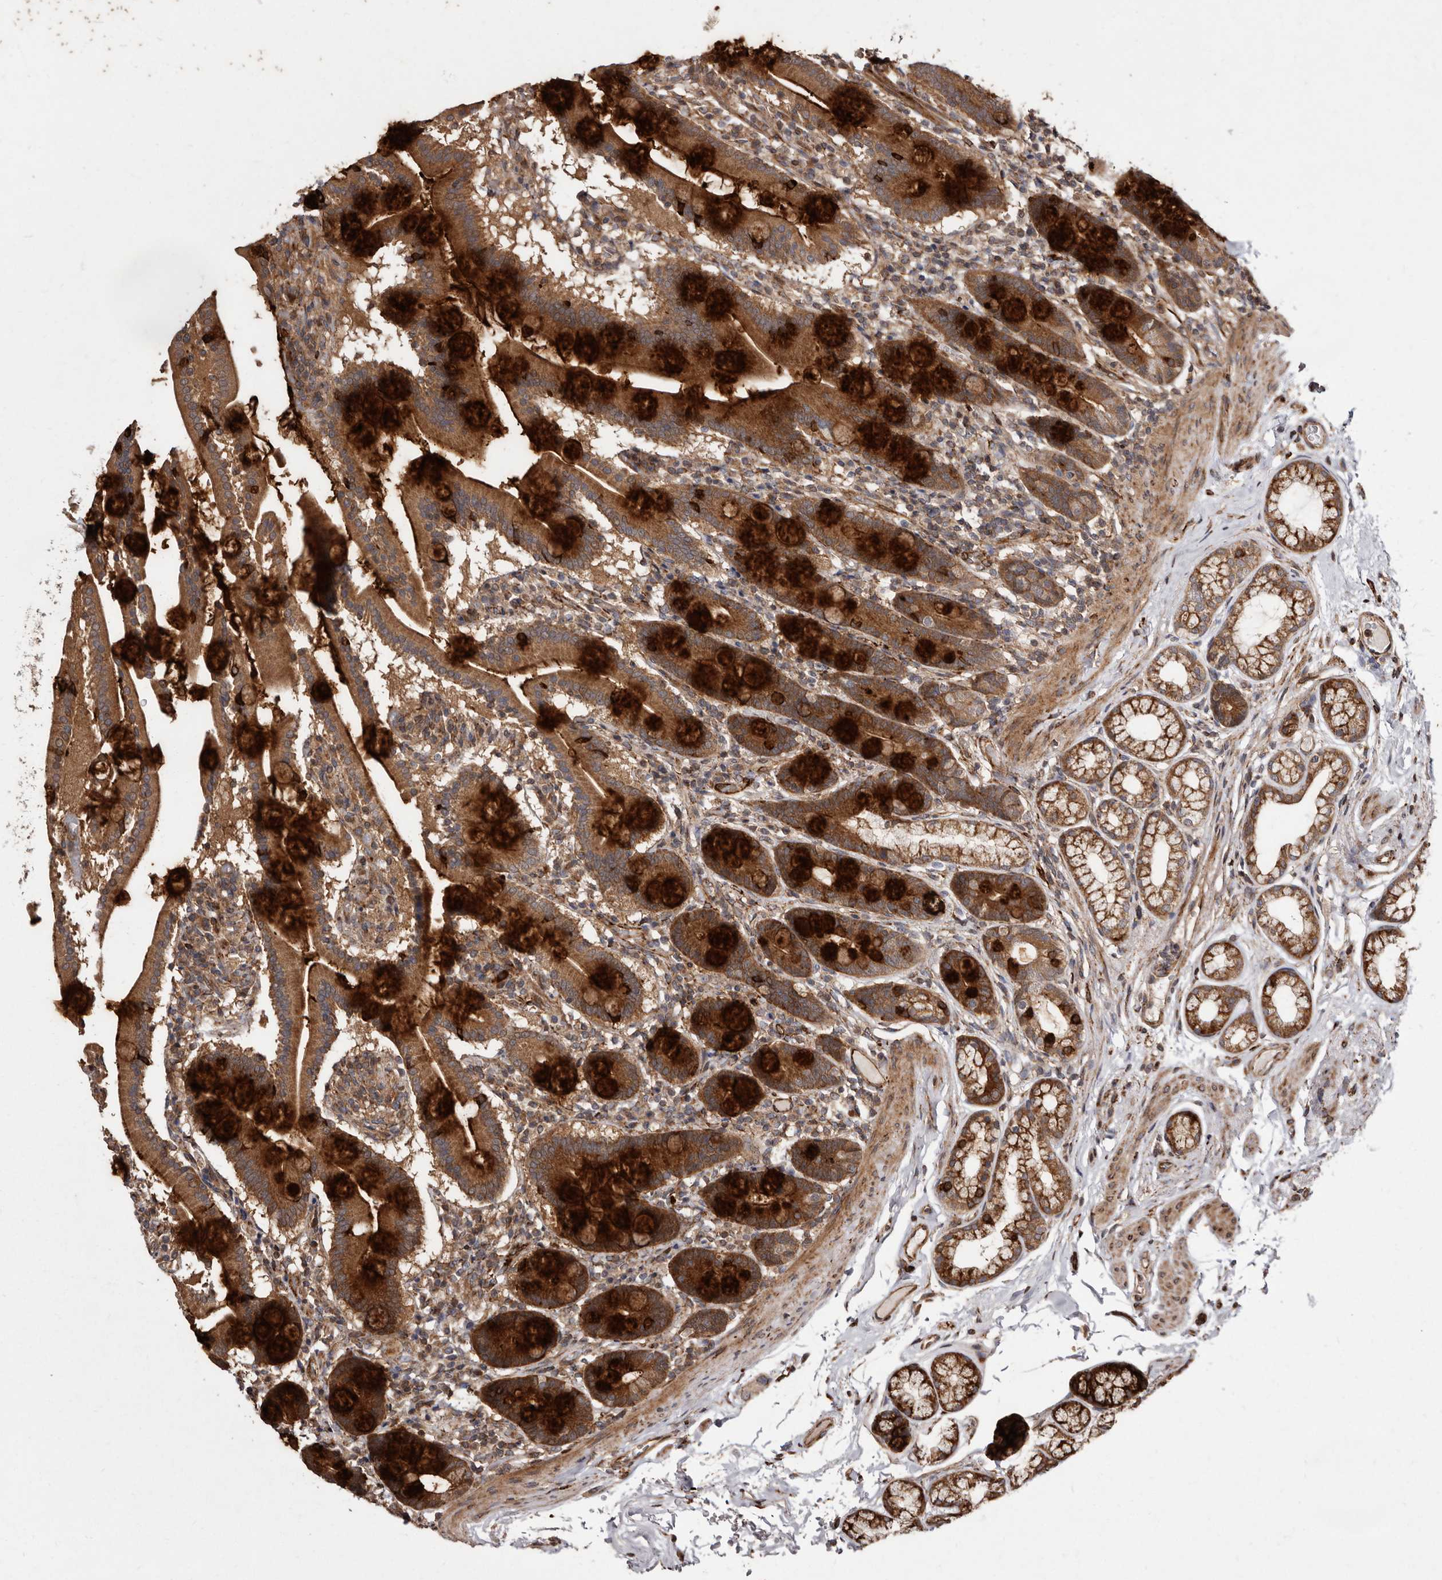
{"staining": {"intensity": "strong", "quantity": "25%-75%", "location": "cytoplasmic/membranous"}, "tissue": "duodenum", "cell_type": "Glandular cells", "image_type": "normal", "snomed": [{"axis": "morphology", "description": "Normal tissue, NOS"}, {"axis": "topography", "description": "Duodenum"}], "caption": "Glandular cells reveal high levels of strong cytoplasmic/membranous positivity in about 25%-75% of cells in normal duodenum.", "gene": "FLAD1", "patient": {"sex": "male", "age": 55}}